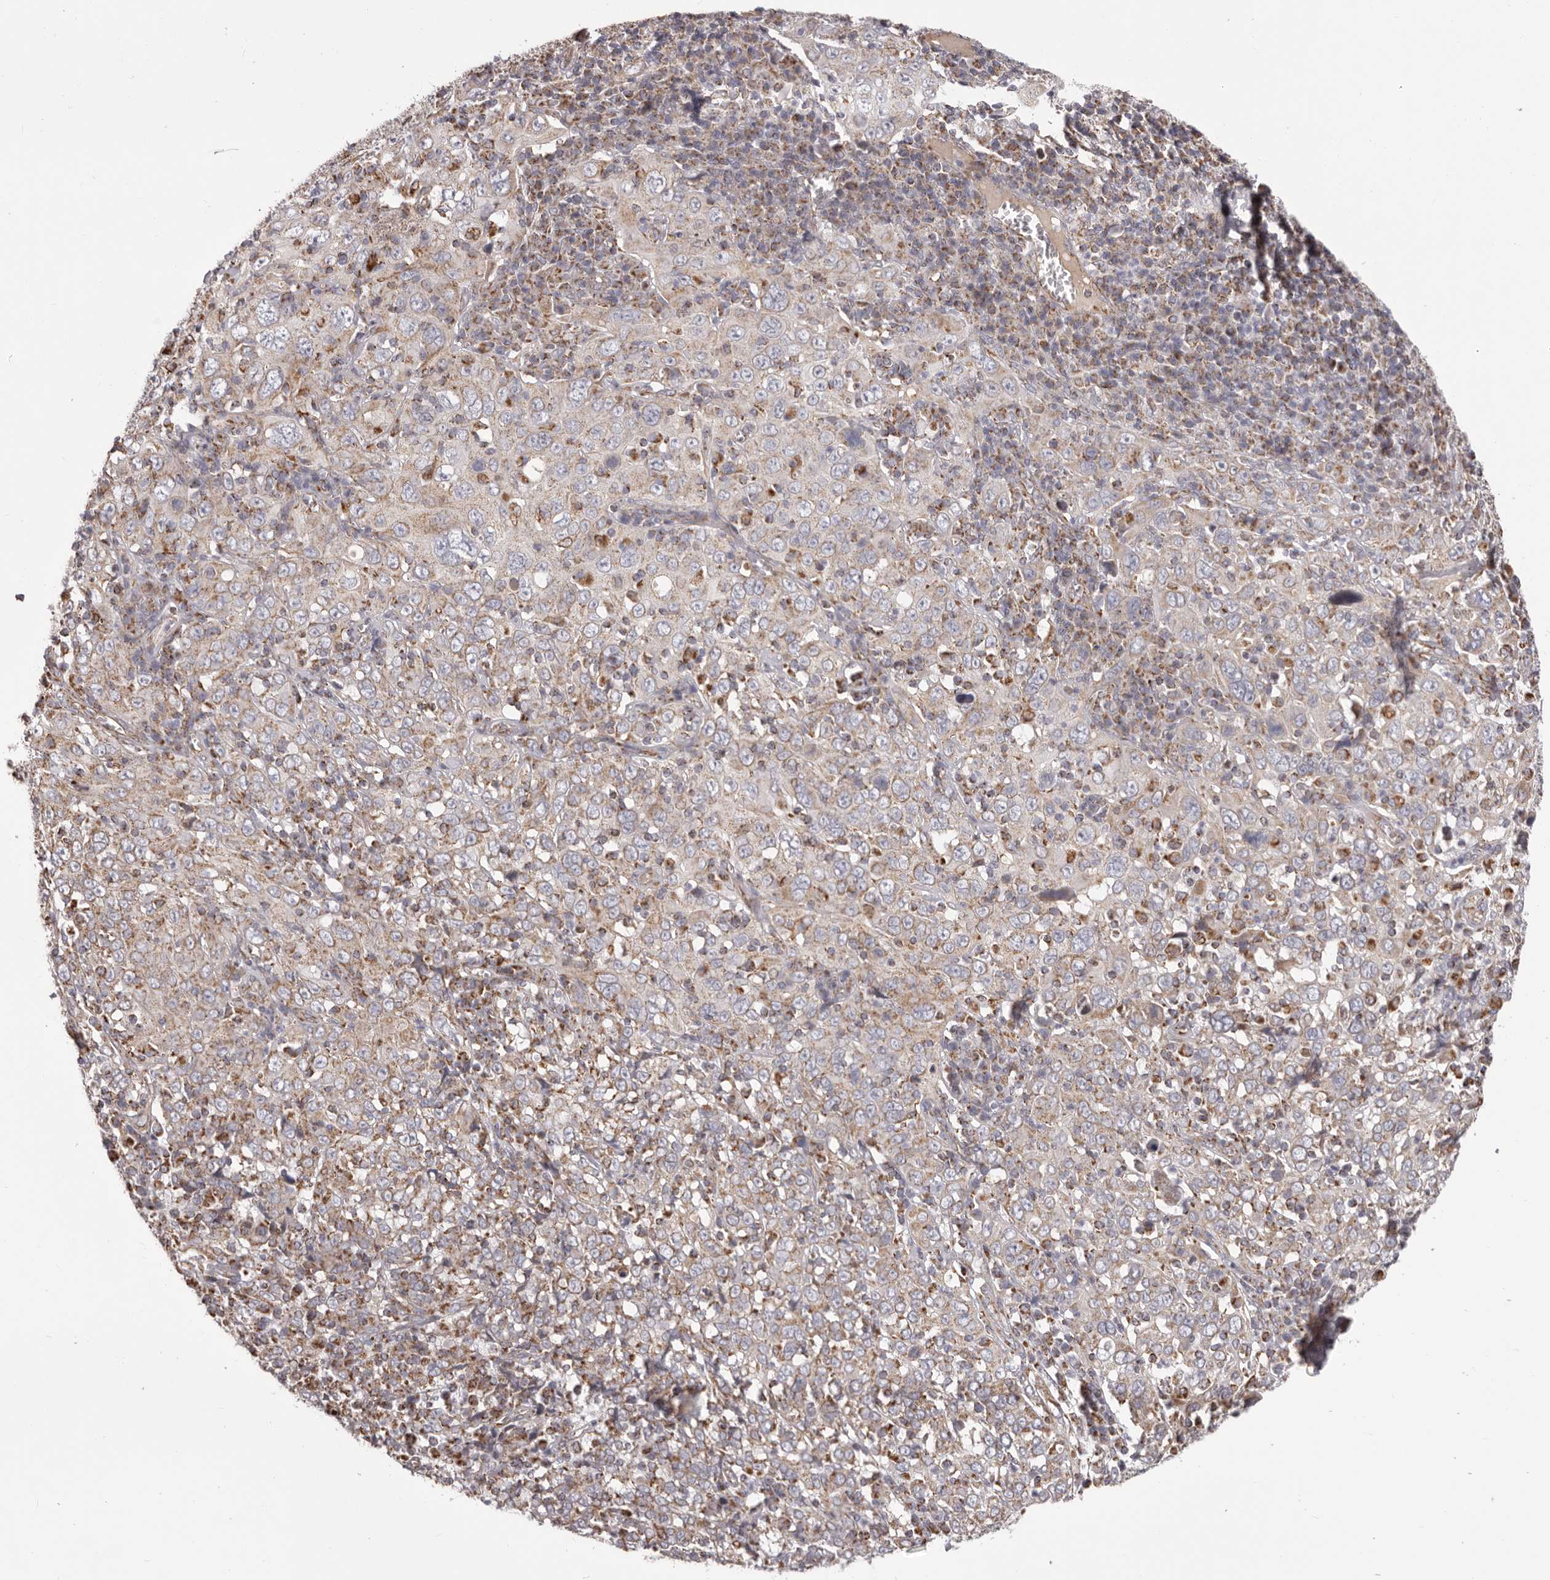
{"staining": {"intensity": "weak", "quantity": "25%-75%", "location": "cytoplasmic/membranous"}, "tissue": "cervical cancer", "cell_type": "Tumor cells", "image_type": "cancer", "snomed": [{"axis": "morphology", "description": "Squamous cell carcinoma, NOS"}, {"axis": "topography", "description": "Cervix"}], "caption": "Immunohistochemical staining of human squamous cell carcinoma (cervical) reveals low levels of weak cytoplasmic/membranous positivity in approximately 25%-75% of tumor cells.", "gene": "CHRM2", "patient": {"sex": "female", "age": 46}}